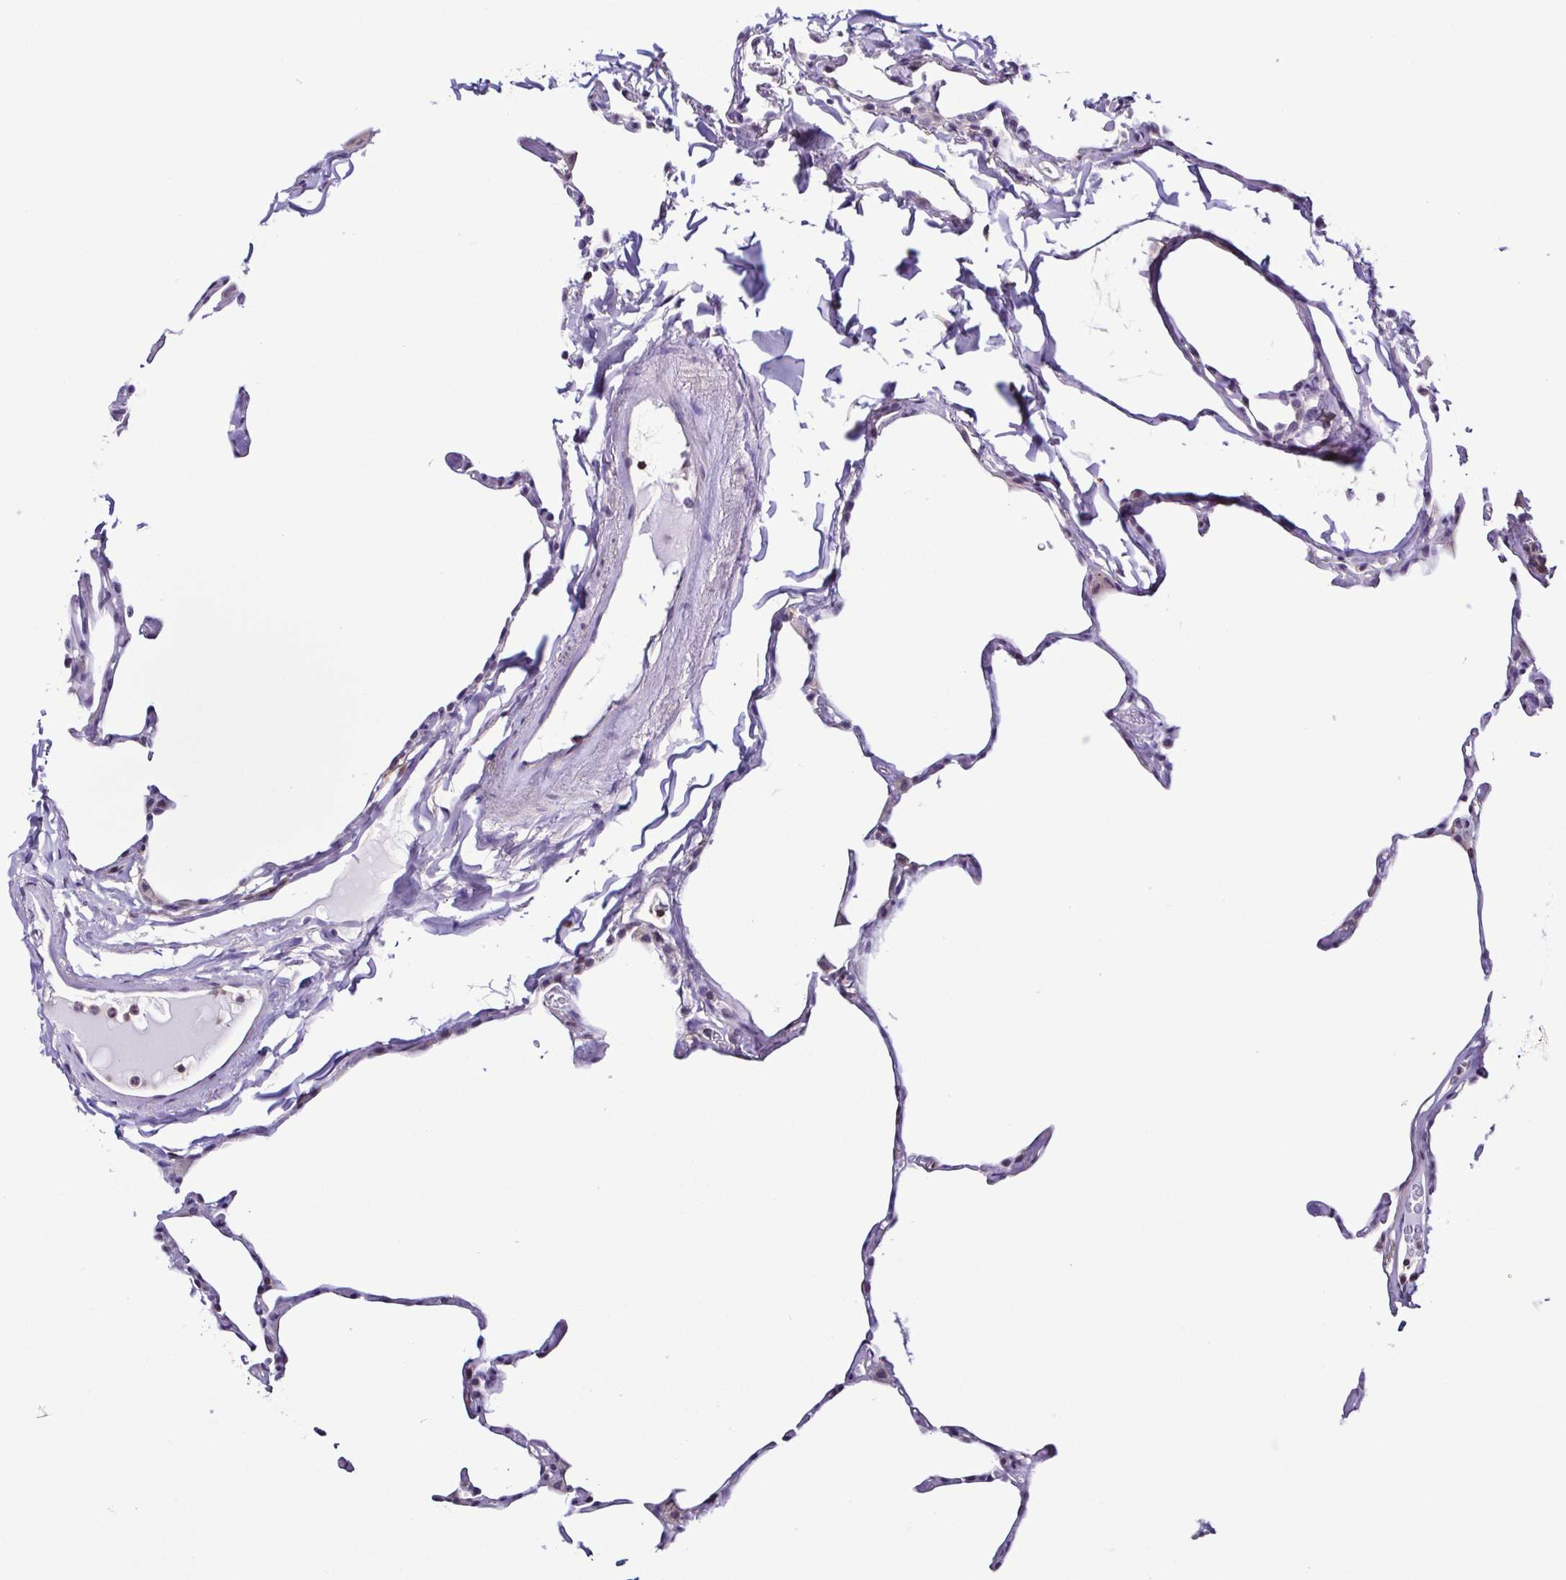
{"staining": {"intensity": "weak", "quantity": "<25%", "location": "cytoplasmic/membranous"}, "tissue": "lung", "cell_type": "Alveolar cells", "image_type": "normal", "snomed": [{"axis": "morphology", "description": "Normal tissue, NOS"}, {"axis": "topography", "description": "Lung"}], "caption": "Histopathology image shows no significant protein positivity in alveolar cells of unremarkable lung. (DAB (3,3'-diaminobenzidine) immunohistochemistry (IHC) visualized using brightfield microscopy, high magnification).", "gene": "TNNT2", "patient": {"sex": "male", "age": 65}}